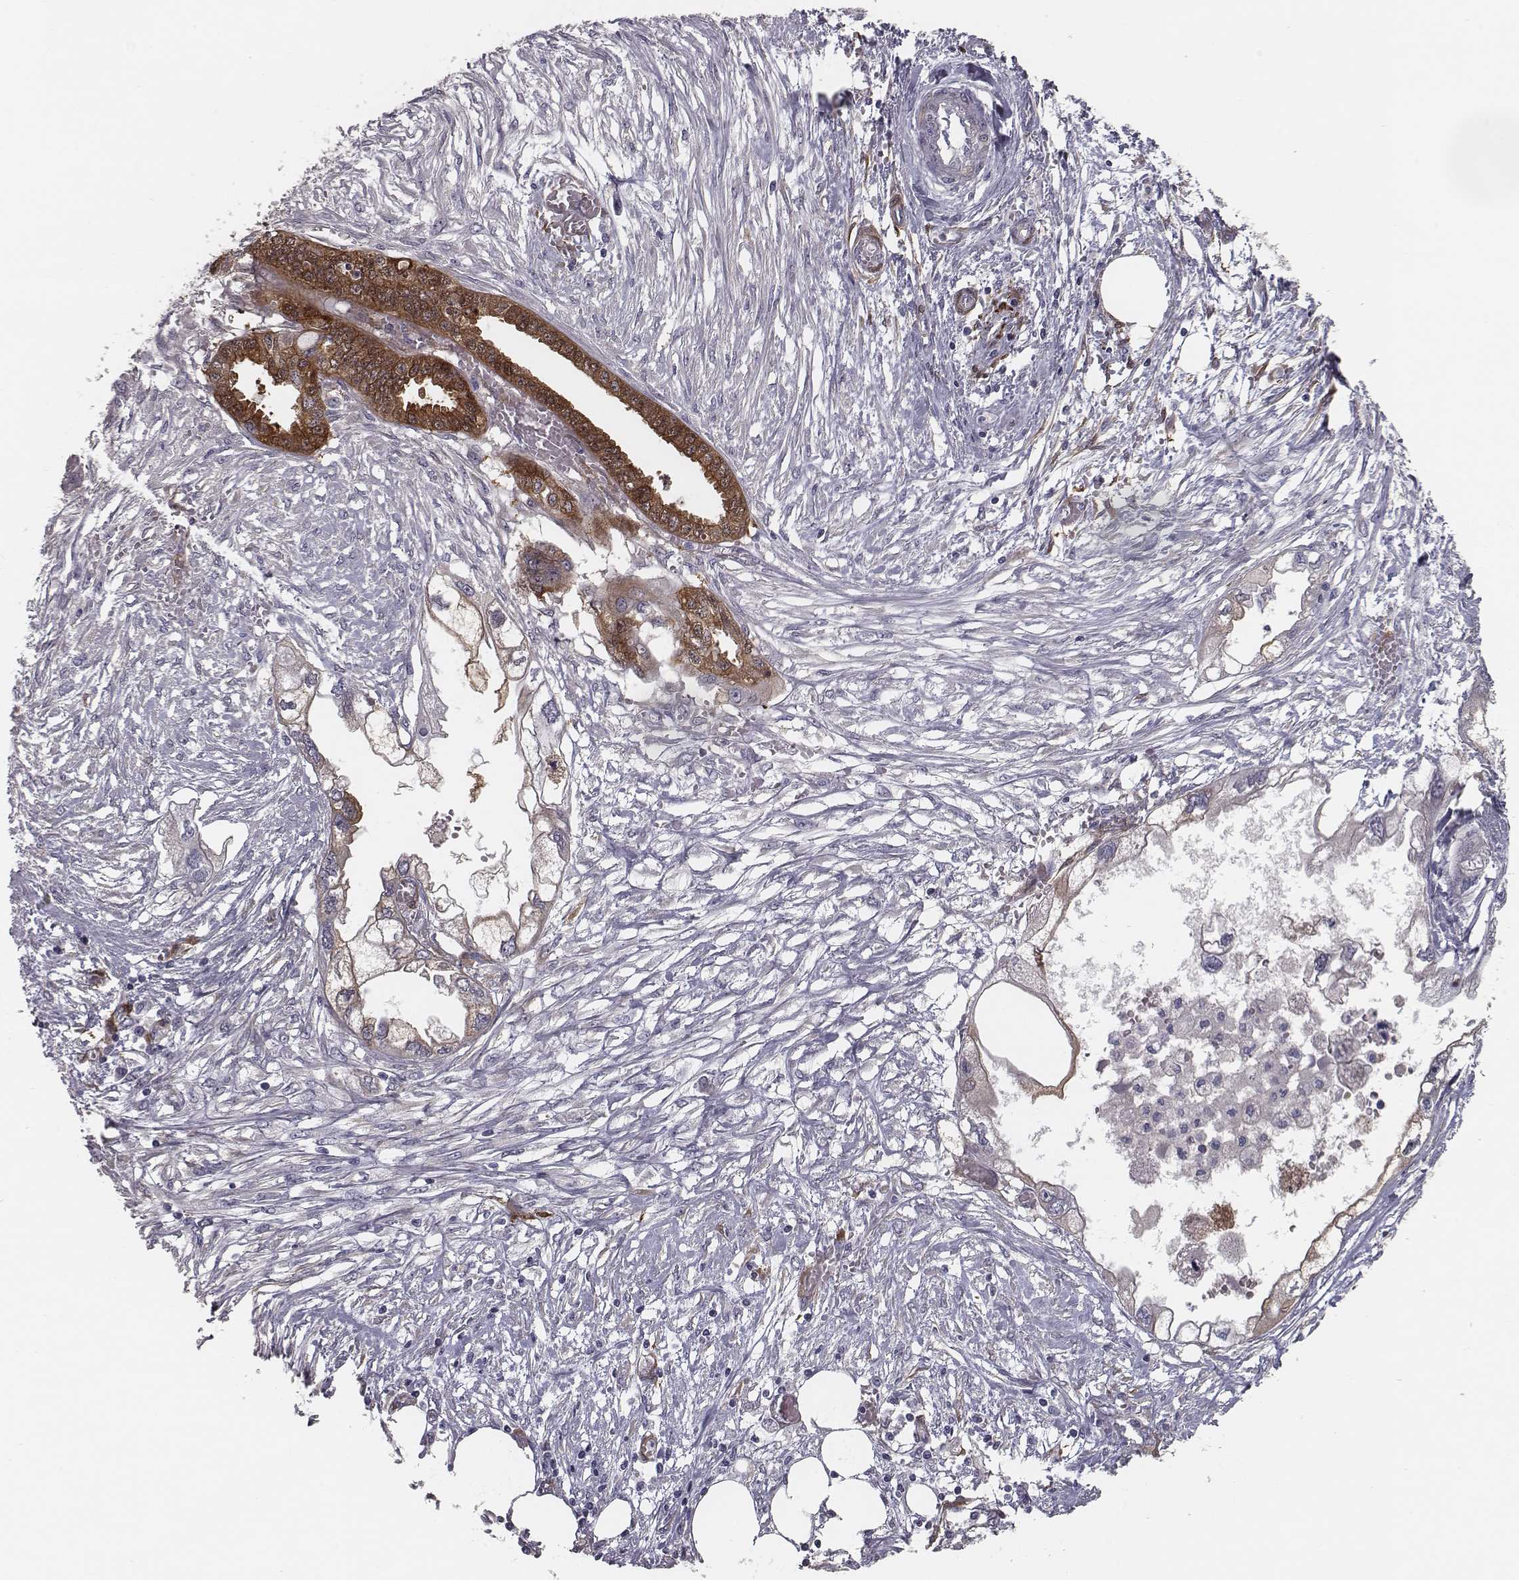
{"staining": {"intensity": "moderate", "quantity": "25%-75%", "location": "cytoplasmic/membranous"}, "tissue": "endometrial cancer", "cell_type": "Tumor cells", "image_type": "cancer", "snomed": [{"axis": "morphology", "description": "Adenocarcinoma, NOS"}, {"axis": "morphology", "description": "Adenocarcinoma, metastatic, NOS"}, {"axis": "topography", "description": "Adipose tissue"}, {"axis": "topography", "description": "Endometrium"}], "caption": "Brown immunohistochemical staining in human adenocarcinoma (endometrial) shows moderate cytoplasmic/membranous staining in about 25%-75% of tumor cells.", "gene": "ISYNA1", "patient": {"sex": "female", "age": 67}}